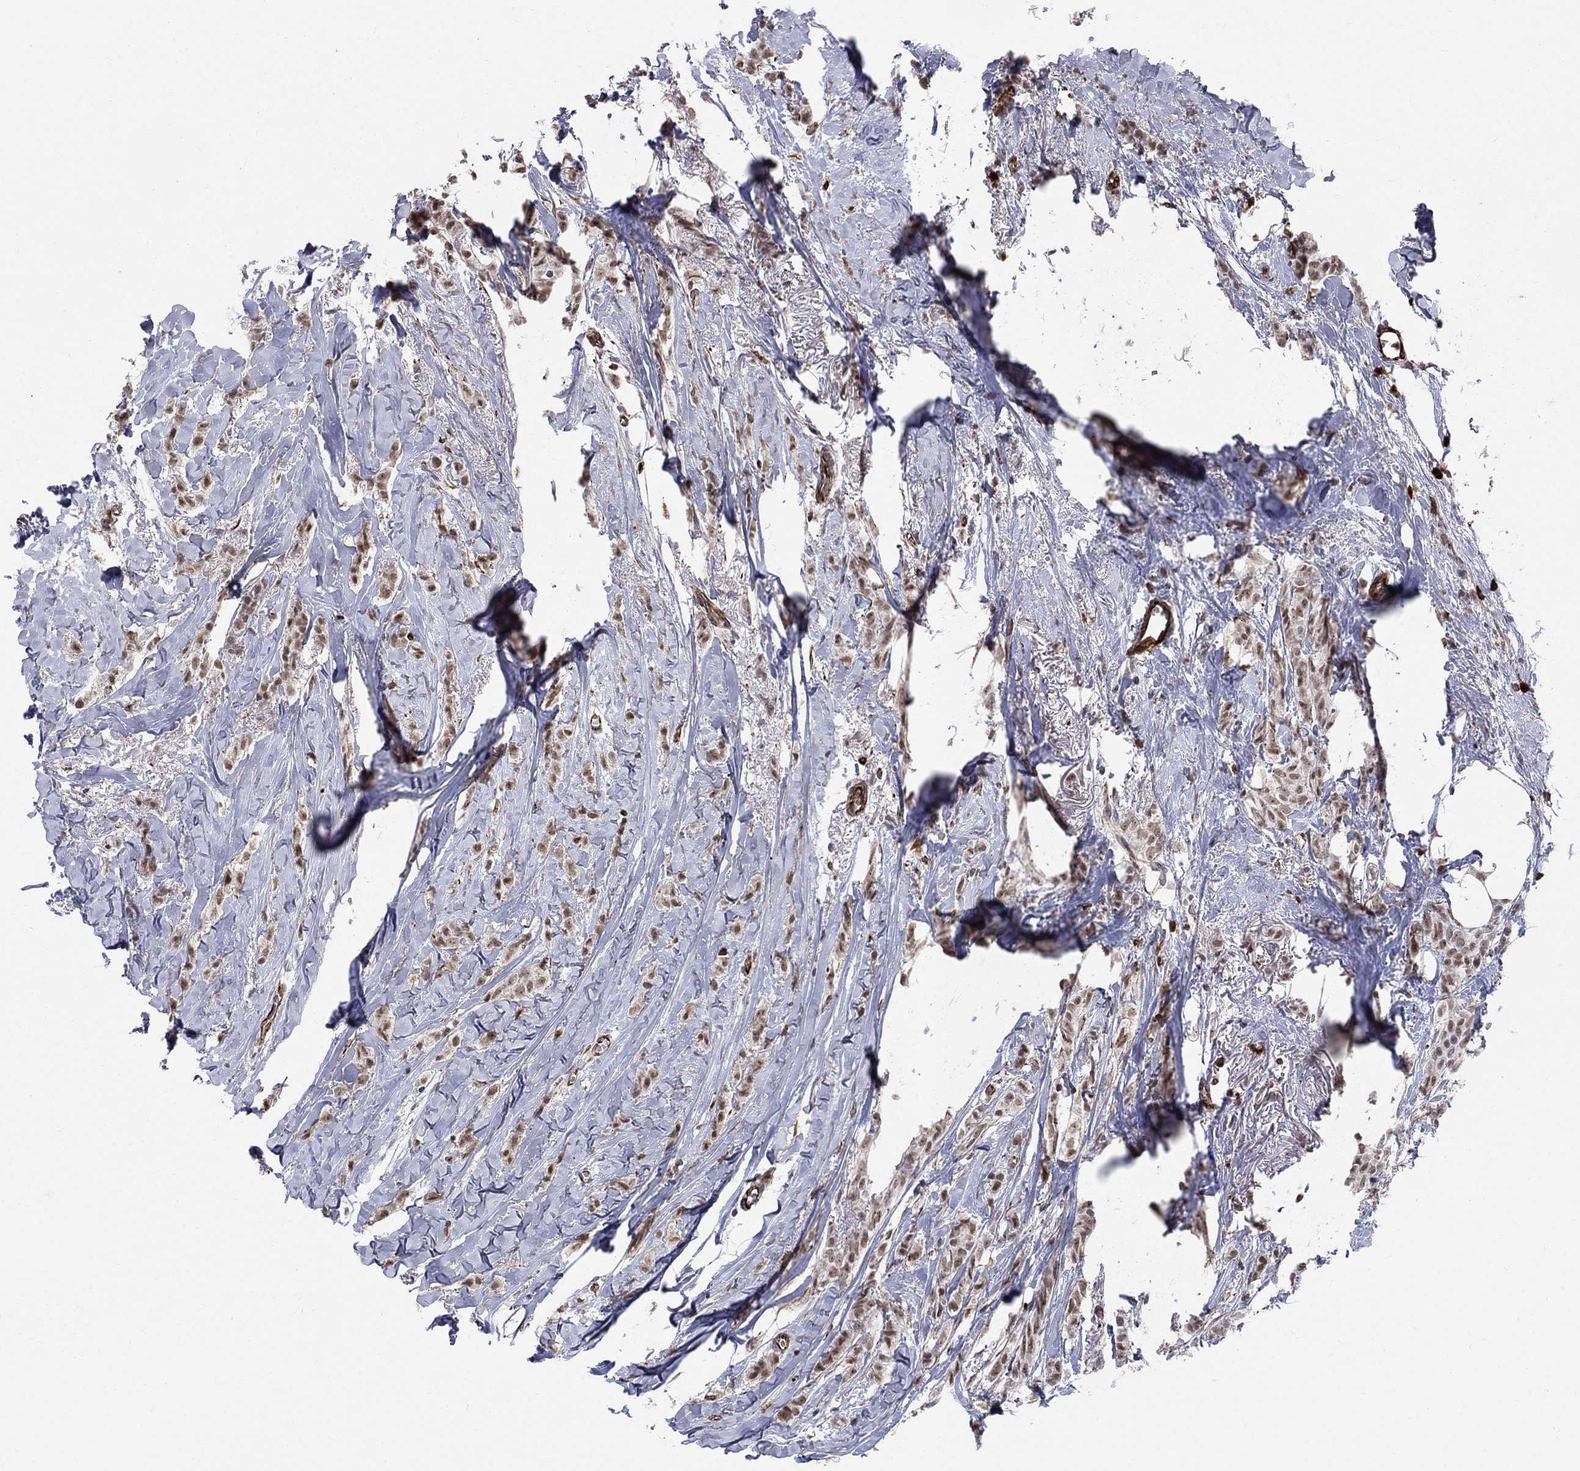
{"staining": {"intensity": "moderate", "quantity": "25%-75%", "location": "nuclear"}, "tissue": "breast cancer", "cell_type": "Tumor cells", "image_type": "cancer", "snomed": [{"axis": "morphology", "description": "Duct carcinoma"}, {"axis": "topography", "description": "Breast"}], "caption": "Immunohistochemical staining of human breast infiltrating ductal carcinoma demonstrates medium levels of moderate nuclear expression in about 25%-75% of tumor cells.", "gene": "MSRA", "patient": {"sex": "female", "age": 85}}